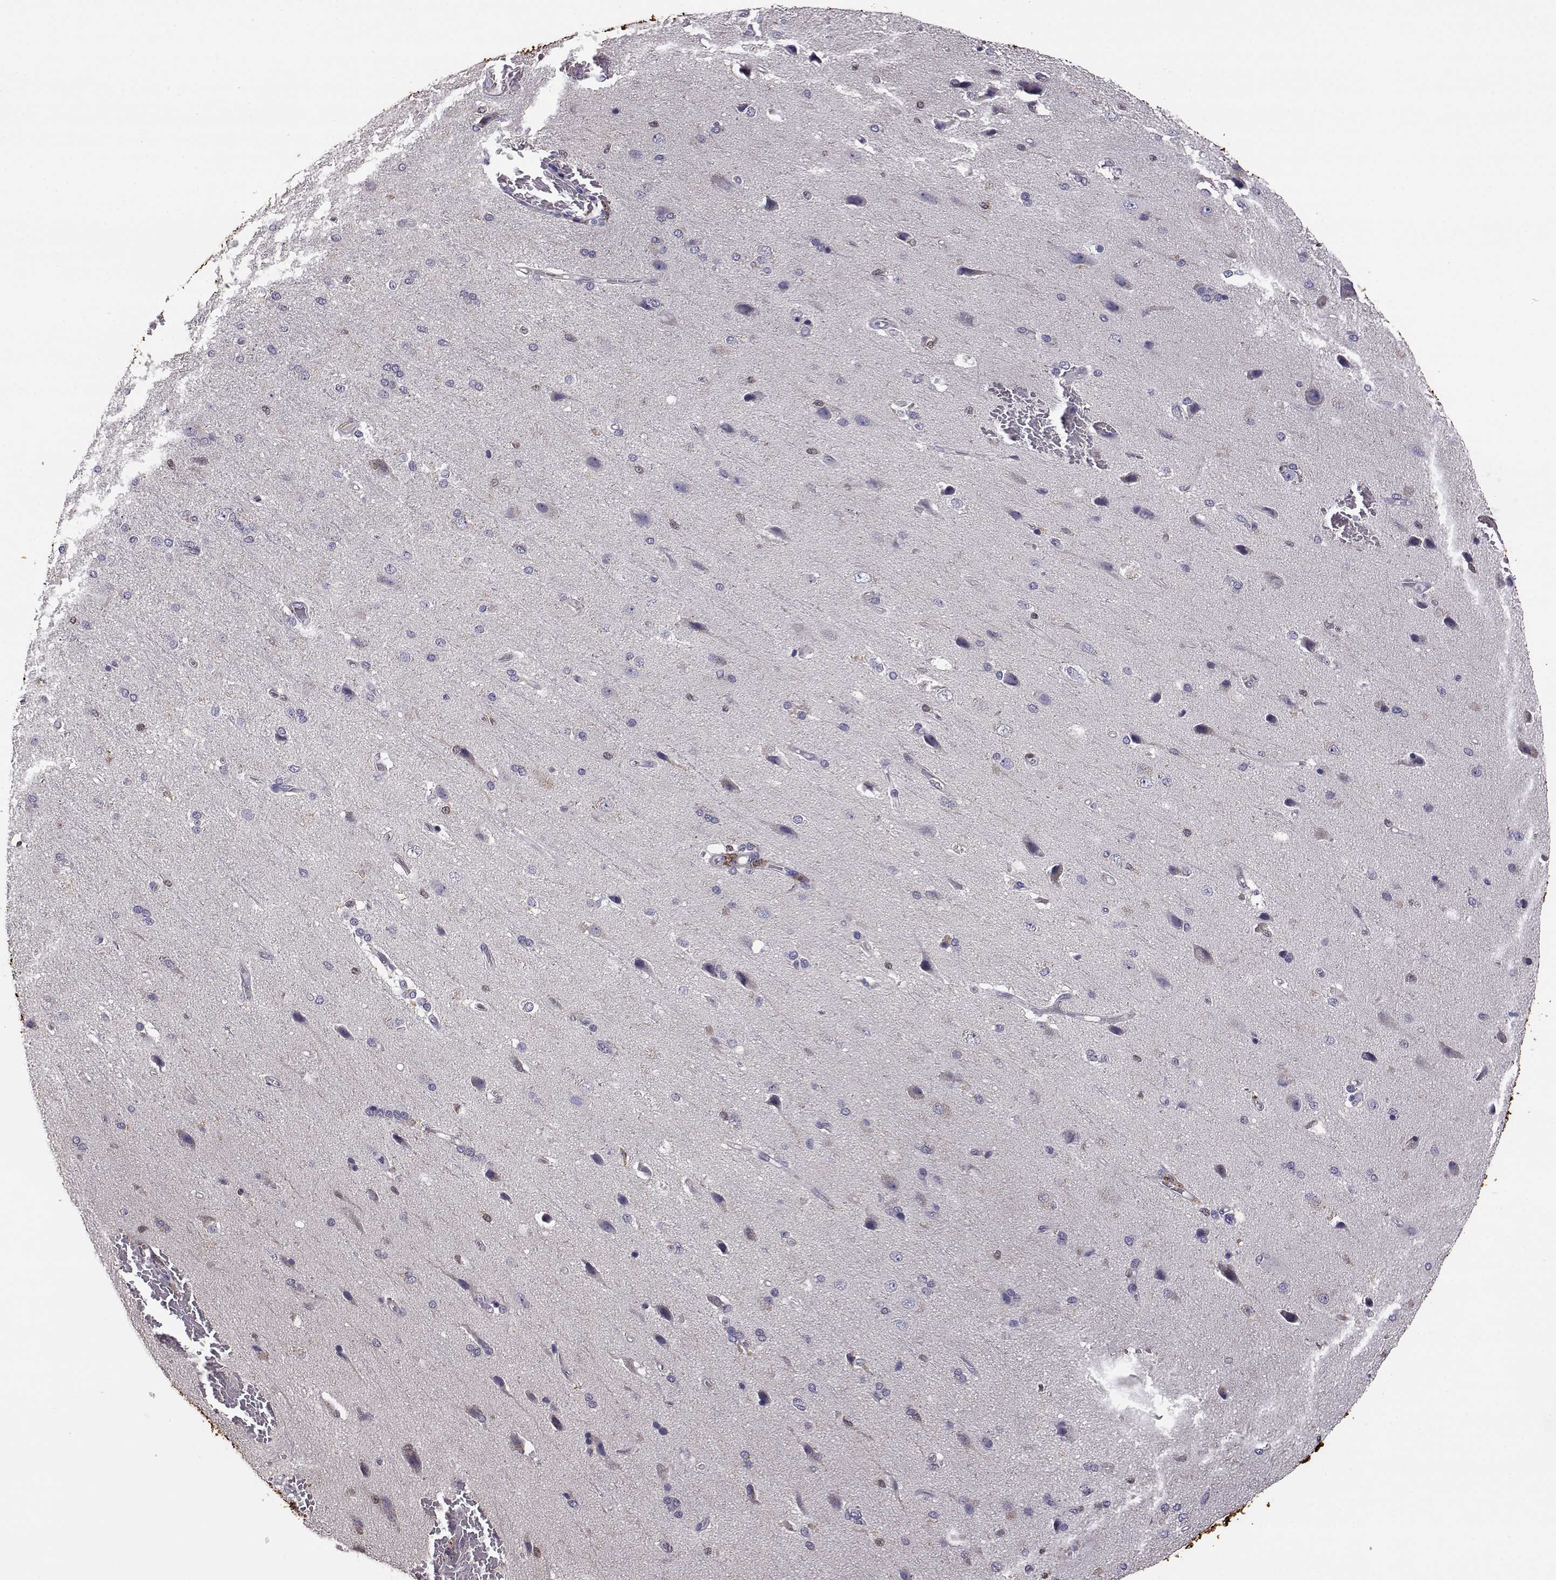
{"staining": {"intensity": "negative", "quantity": "none", "location": "none"}, "tissue": "cerebral cortex", "cell_type": "Endothelial cells", "image_type": "normal", "snomed": [{"axis": "morphology", "description": "Normal tissue, NOS"}, {"axis": "morphology", "description": "Glioma, malignant, High grade"}, {"axis": "topography", "description": "Cerebral cortex"}], "caption": "This is a photomicrograph of immunohistochemistry (IHC) staining of benign cerebral cortex, which shows no expression in endothelial cells.", "gene": "AKR1B1", "patient": {"sex": "male", "age": 77}}